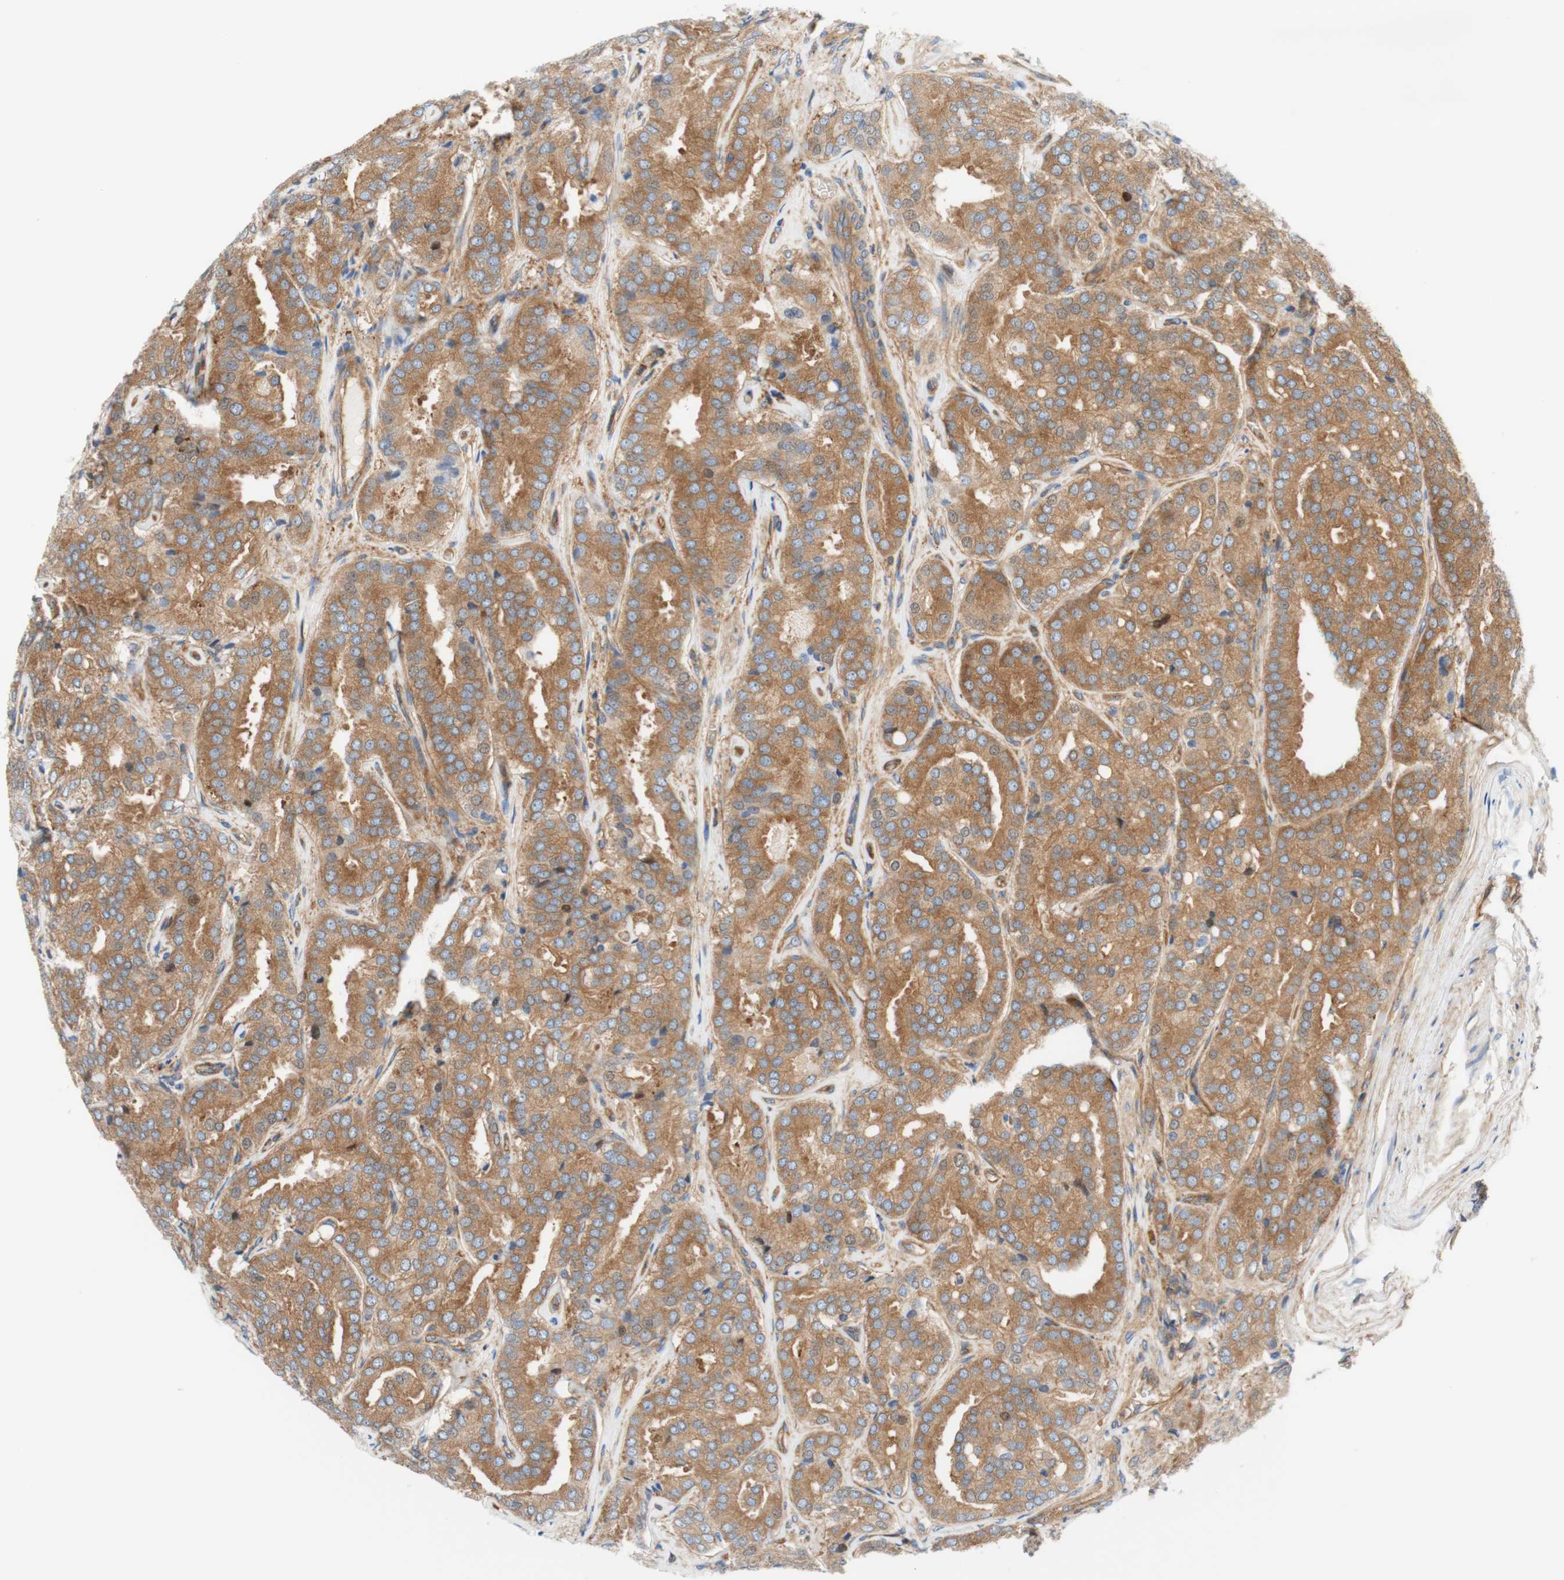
{"staining": {"intensity": "moderate", "quantity": ">75%", "location": "cytoplasmic/membranous"}, "tissue": "prostate cancer", "cell_type": "Tumor cells", "image_type": "cancer", "snomed": [{"axis": "morphology", "description": "Adenocarcinoma, High grade"}, {"axis": "topography", "description": "Prostate"}], "caption": "A brown stain shows moderate cytoplasmic/membranous positivity of a protein in human prostate cancer (adenocarcinoma (high-grade)) tumor cells. The protein of interest is stained brown, and the nuclei are stained in blue (DAB IHC with brightfield microscopy, high magnification).", "gene": "STOM", "patient": {"sex": "male", "age": 65}}